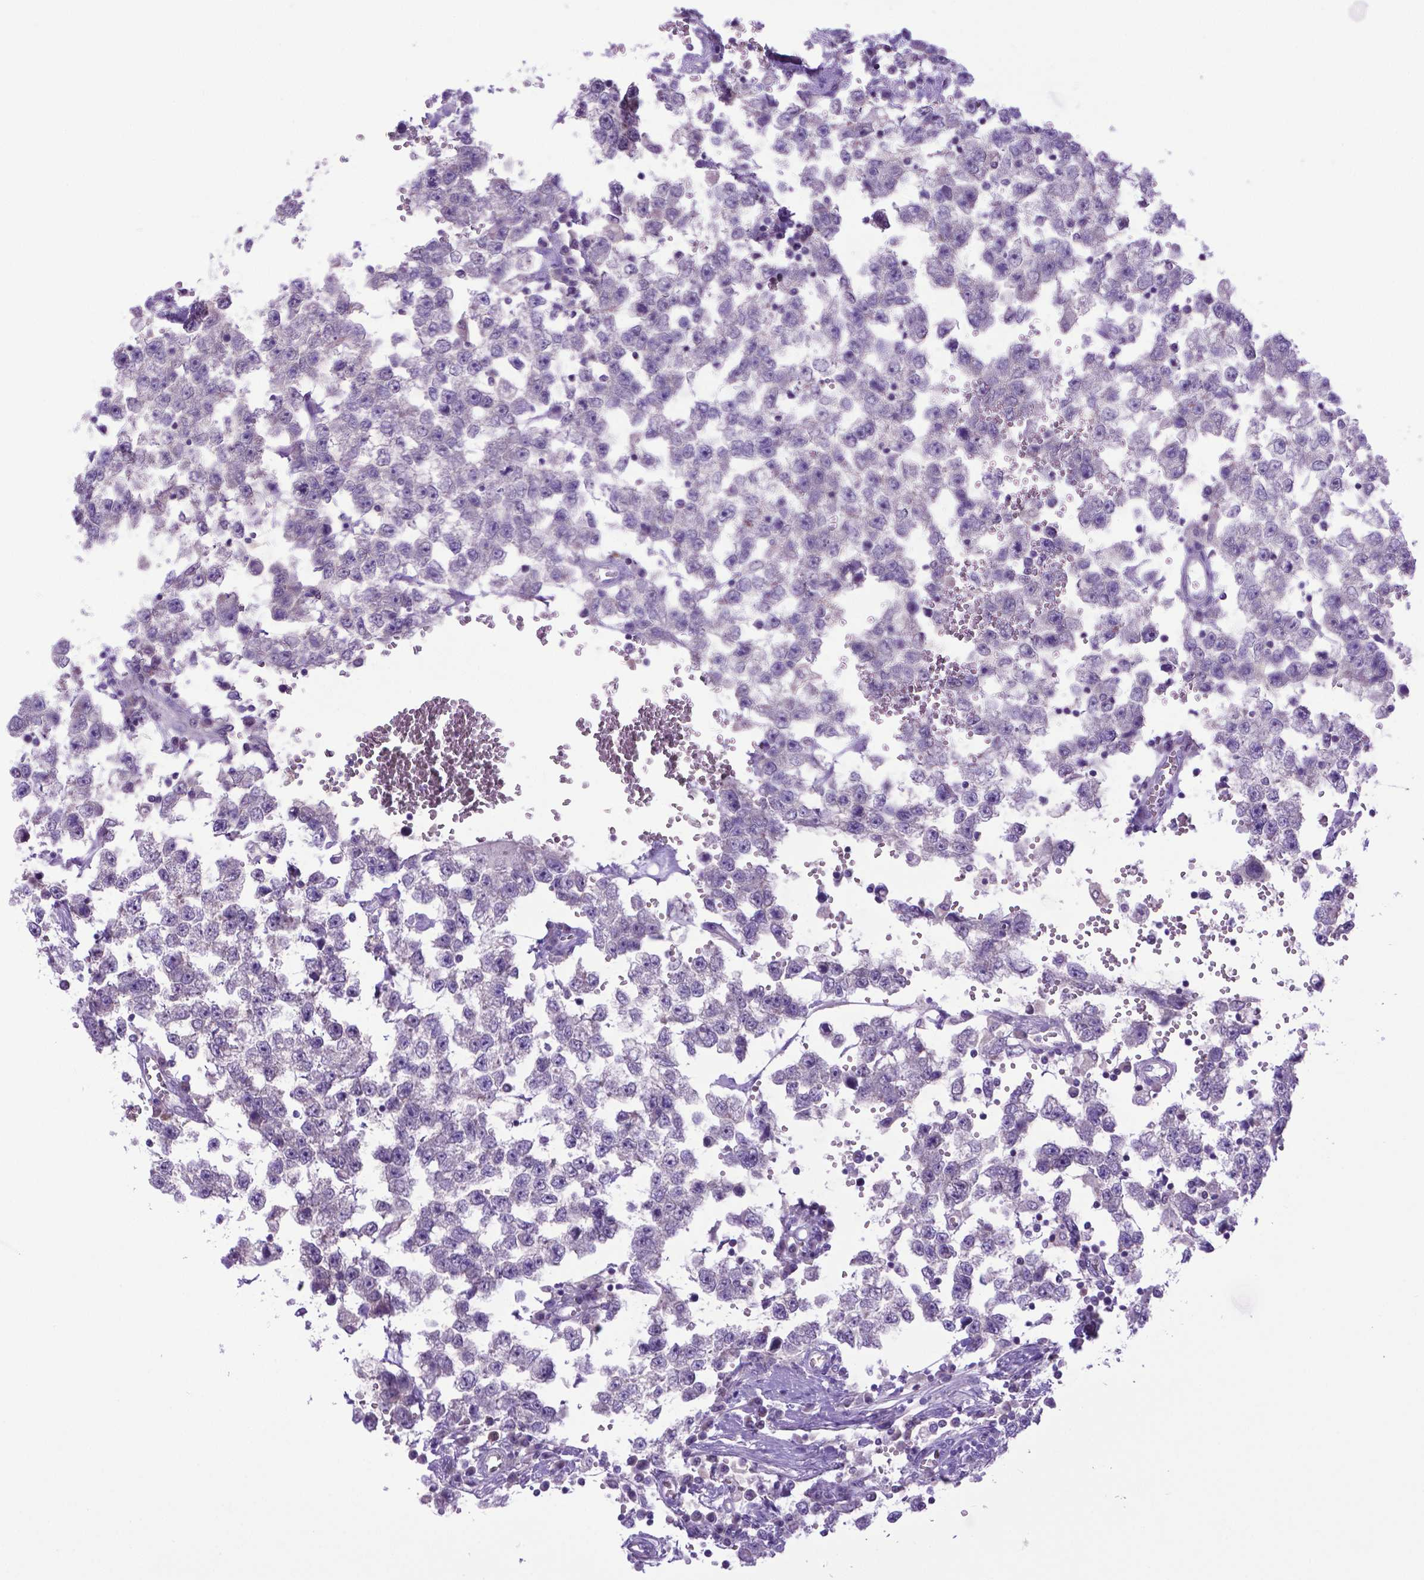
{"staining": {"intensity": "negative", "quantity": "none", "location": "none"}, "tissue": "testis cancer", "cell_type": "Tumor cells", "image_type": "cancer", "snomed": [{"axis": "morphology", "description": "Normal tissue, NOS"}, {"axis": "morphology", "description": "Seminoma, NOS"}, {"axis": "topography", "description": "Testis"}, {"axis": "topography", "description": "Epididymis"}], "caption": "The image demonstrates no significant positivity in tumor cells of testis cancer. (Brightfield microscopy of DAB immunohistochemistry (IHC) at high magnification).", "gene": "ADRA2B", "patient": {"sex": "male", "age": 34}}